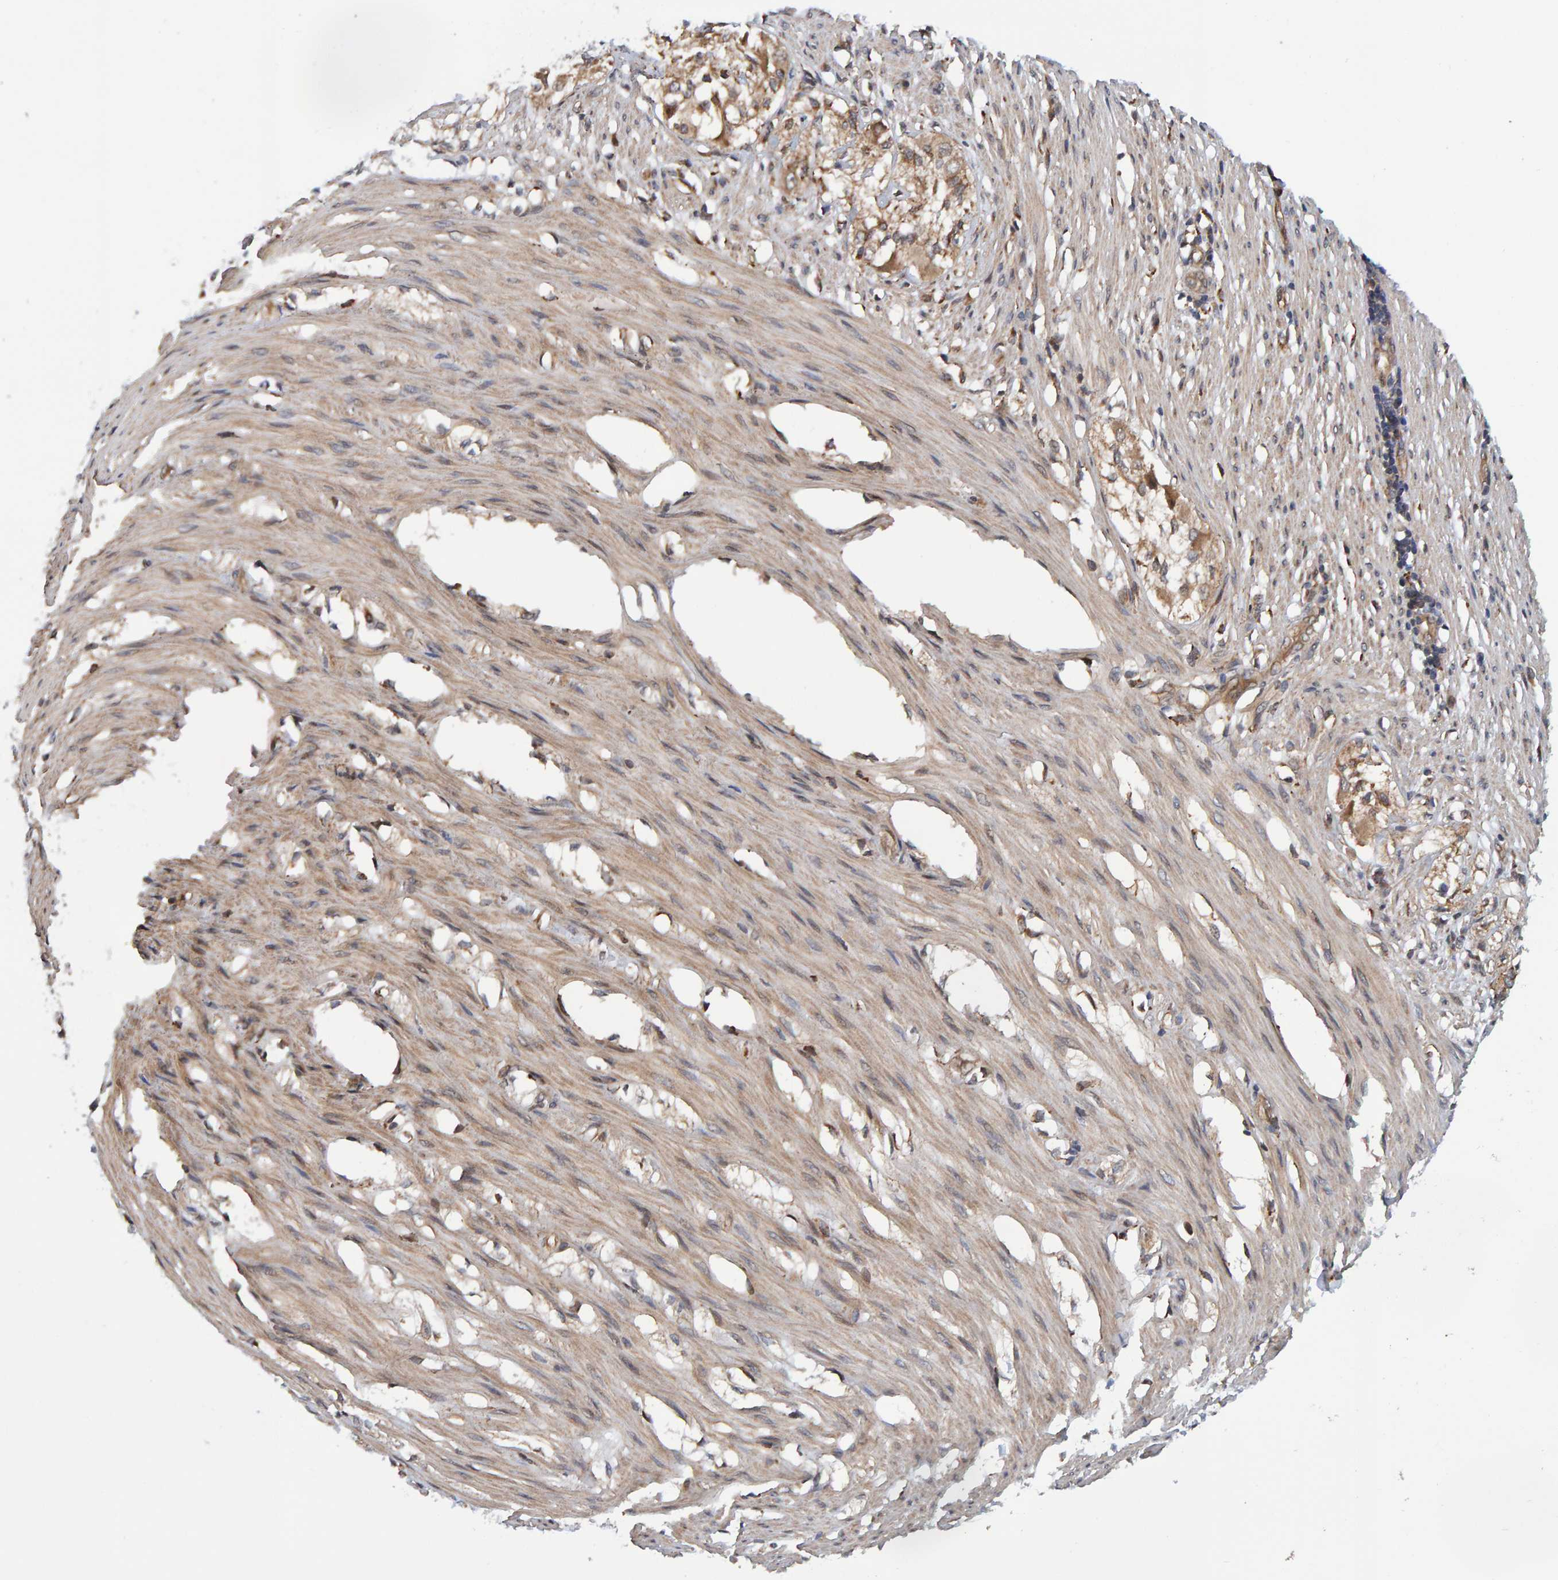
{"staining": {"intensity": "moderate", "quantity": ">75%", "location": "cytoplasmic/membranous"}, "tissue": "smooth muscle", "cell_type": "Smooth muscle cells", "image_type": "normal", "snomed": [{"axis": "morphology", "description": "Normal tissue, NOS"}, {"axis": "morphology", "description": "Adenocarcinoma, NOS"}, {"axis": "topography", "description": "Smooth muscle"}, {"axis": "topography", "description": "Colon"}], "caption": "A medium amount of moderate cytoplasmic/membranous positivity is present in approximately >75% of smooth muscle cells in benign smooth muscle.", "gene": "SCRN2", "patient": {"sex": "male", "age": 14}}